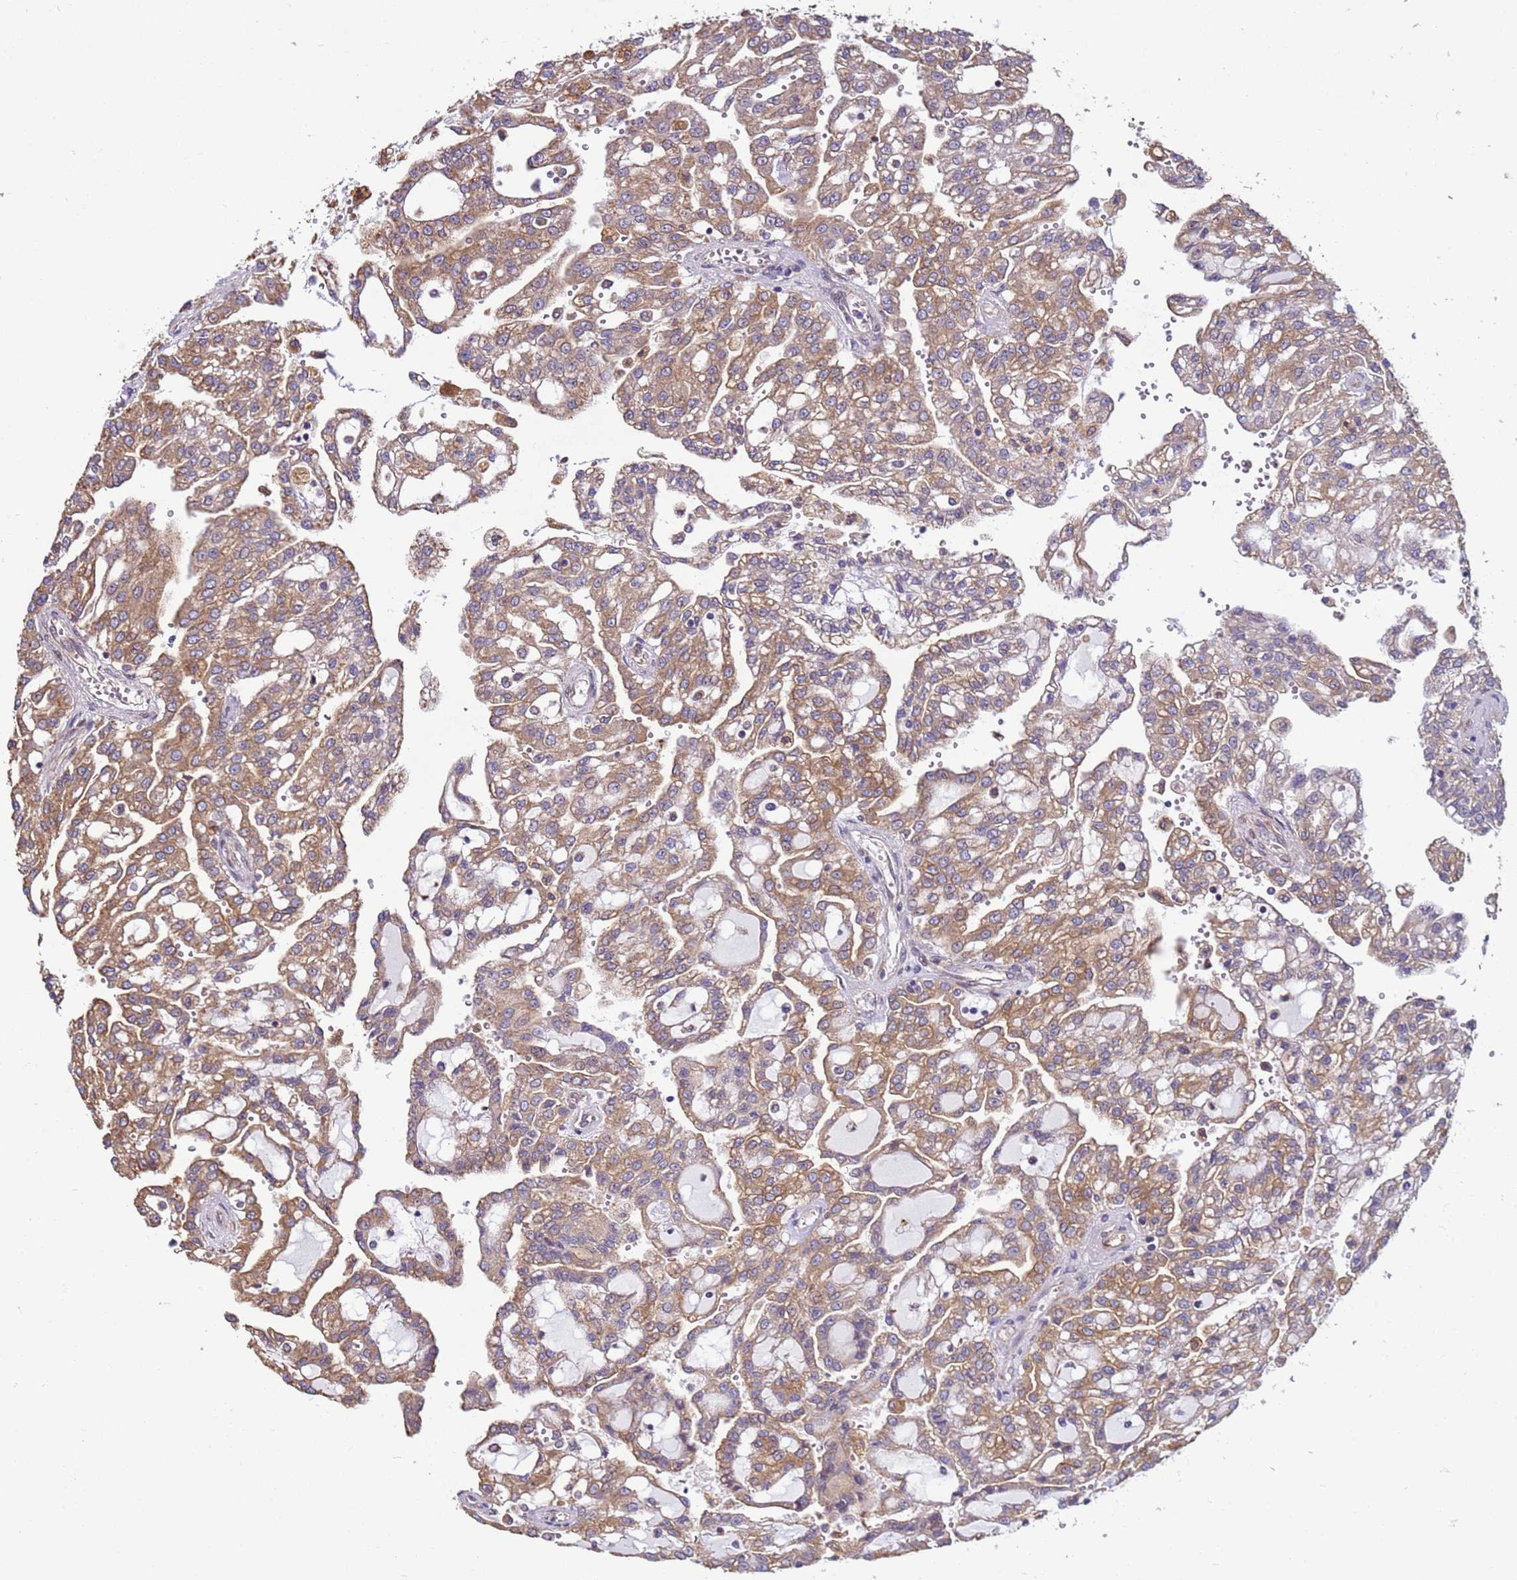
{"staining": {"intensity": "moderate", "quantity": ">75%", "location": "cytoplasmic/membranous"}, "tissue": "renal cancer", "cell_type": "Tumor cells", "image_type": "cancer", "snomed": [{"axis": "morphology", "description": "Adenocarcinoma, NOS"}, {"axis": "topography", "description": "Kidney"}], "caption": "Human adenocarcinoma (renal) stained with a brown dye demonstrates moderate cytoplasmic/membranous positive staining in approximately >75% of tumor cells.", "gene": "MCRIP1", "patient": {"sex": "male", "age": 63}}